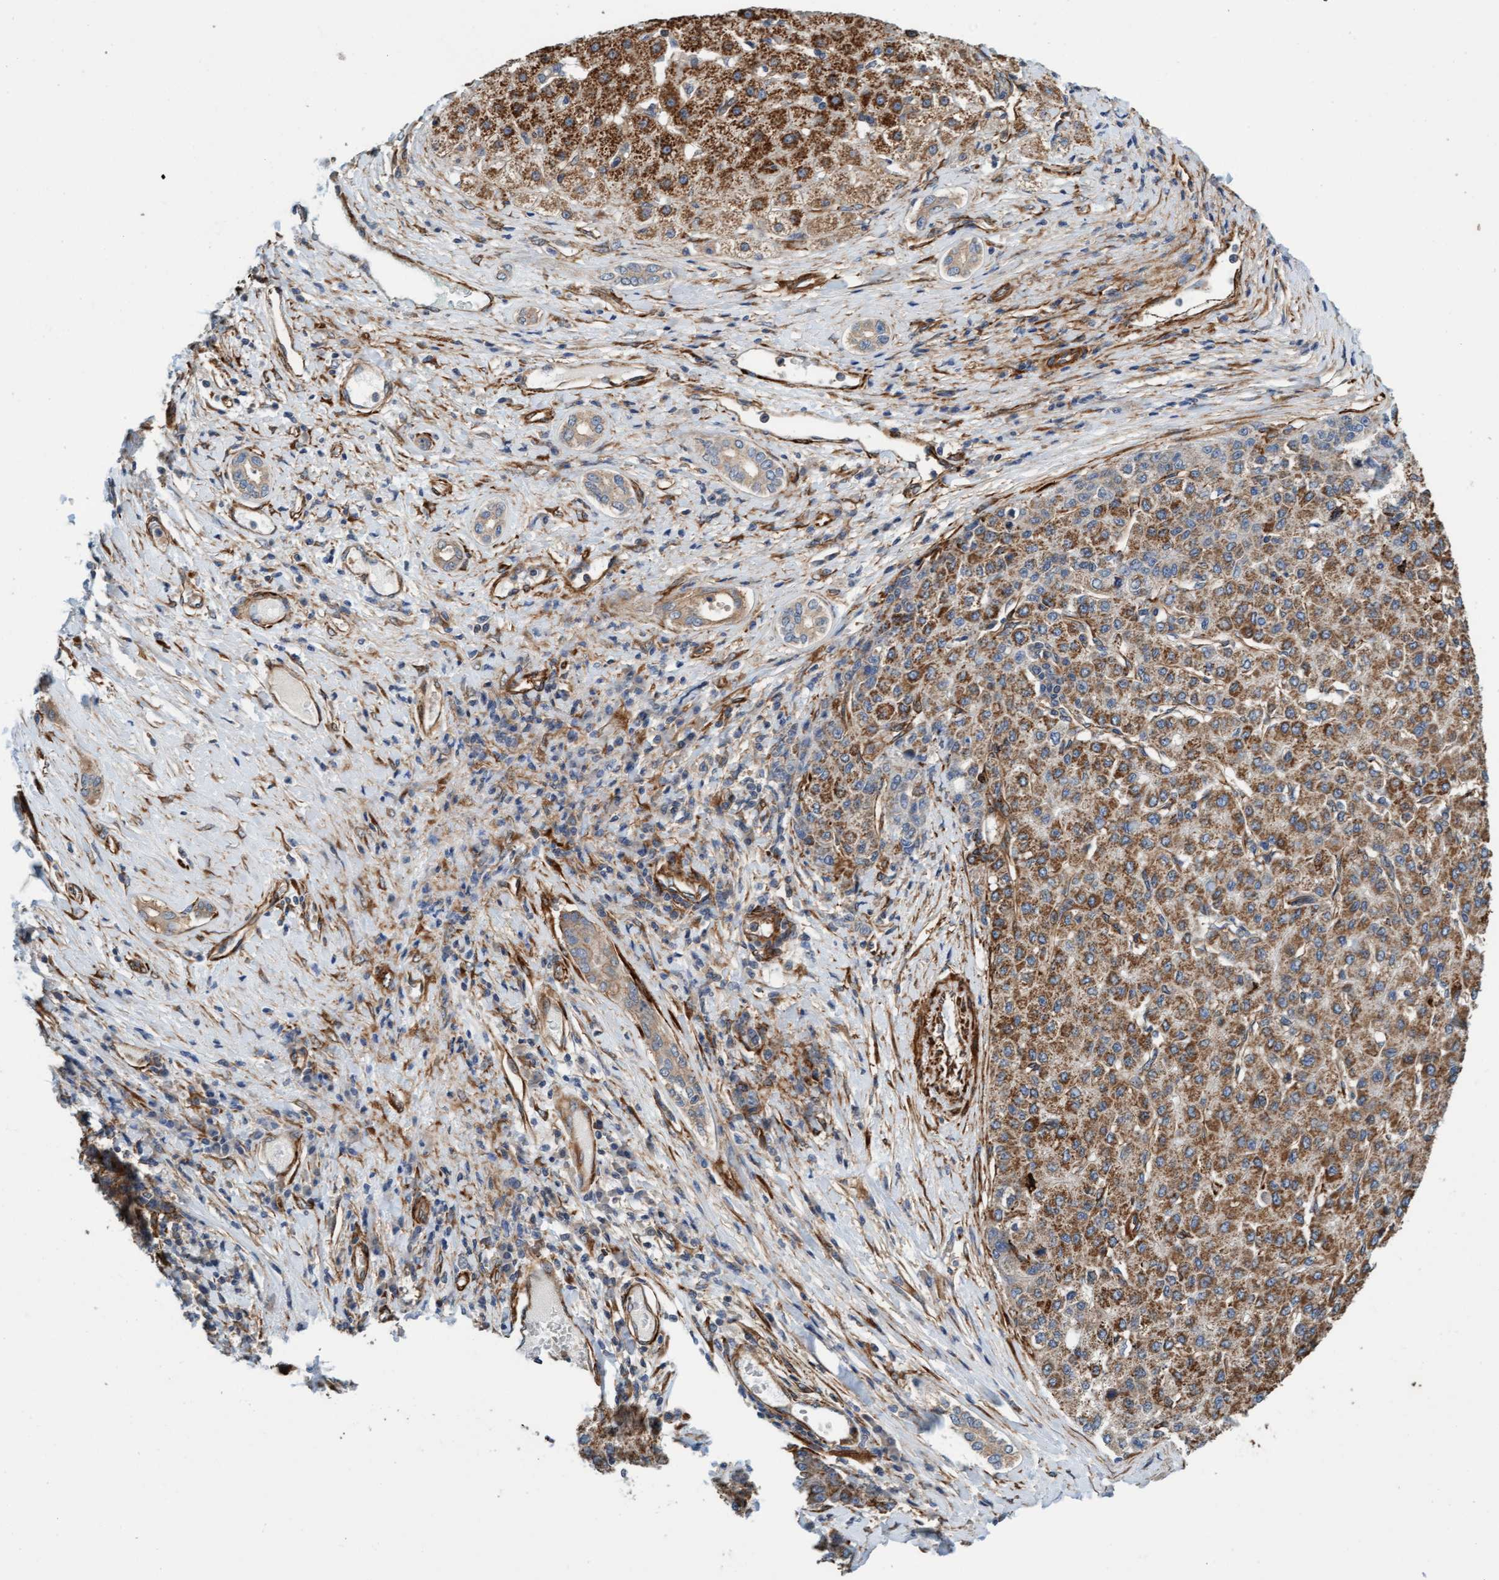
{"staining": {"intensity": "moderate", "quantity": "25%-75%", "location": "cytoplasmic/membranous"}, "tissue": "liver cancer", "cell_type": "Tumor cells", "image_type": "cancer", "snomed": [{"axis": "morphology", "description": "Carcinoma, Hepatocellular, NOS"}, {"axis": "topography", "description": "Liver"}], "caption": "Liver cancer was stained to show a protein in brown. There is medium levels of moderate cytoplasmic/membranous positivity in approximately 25%-75% of tumor cells.", "gene": "FMNL3", "patient": {"sex": "male", "age": 65}}